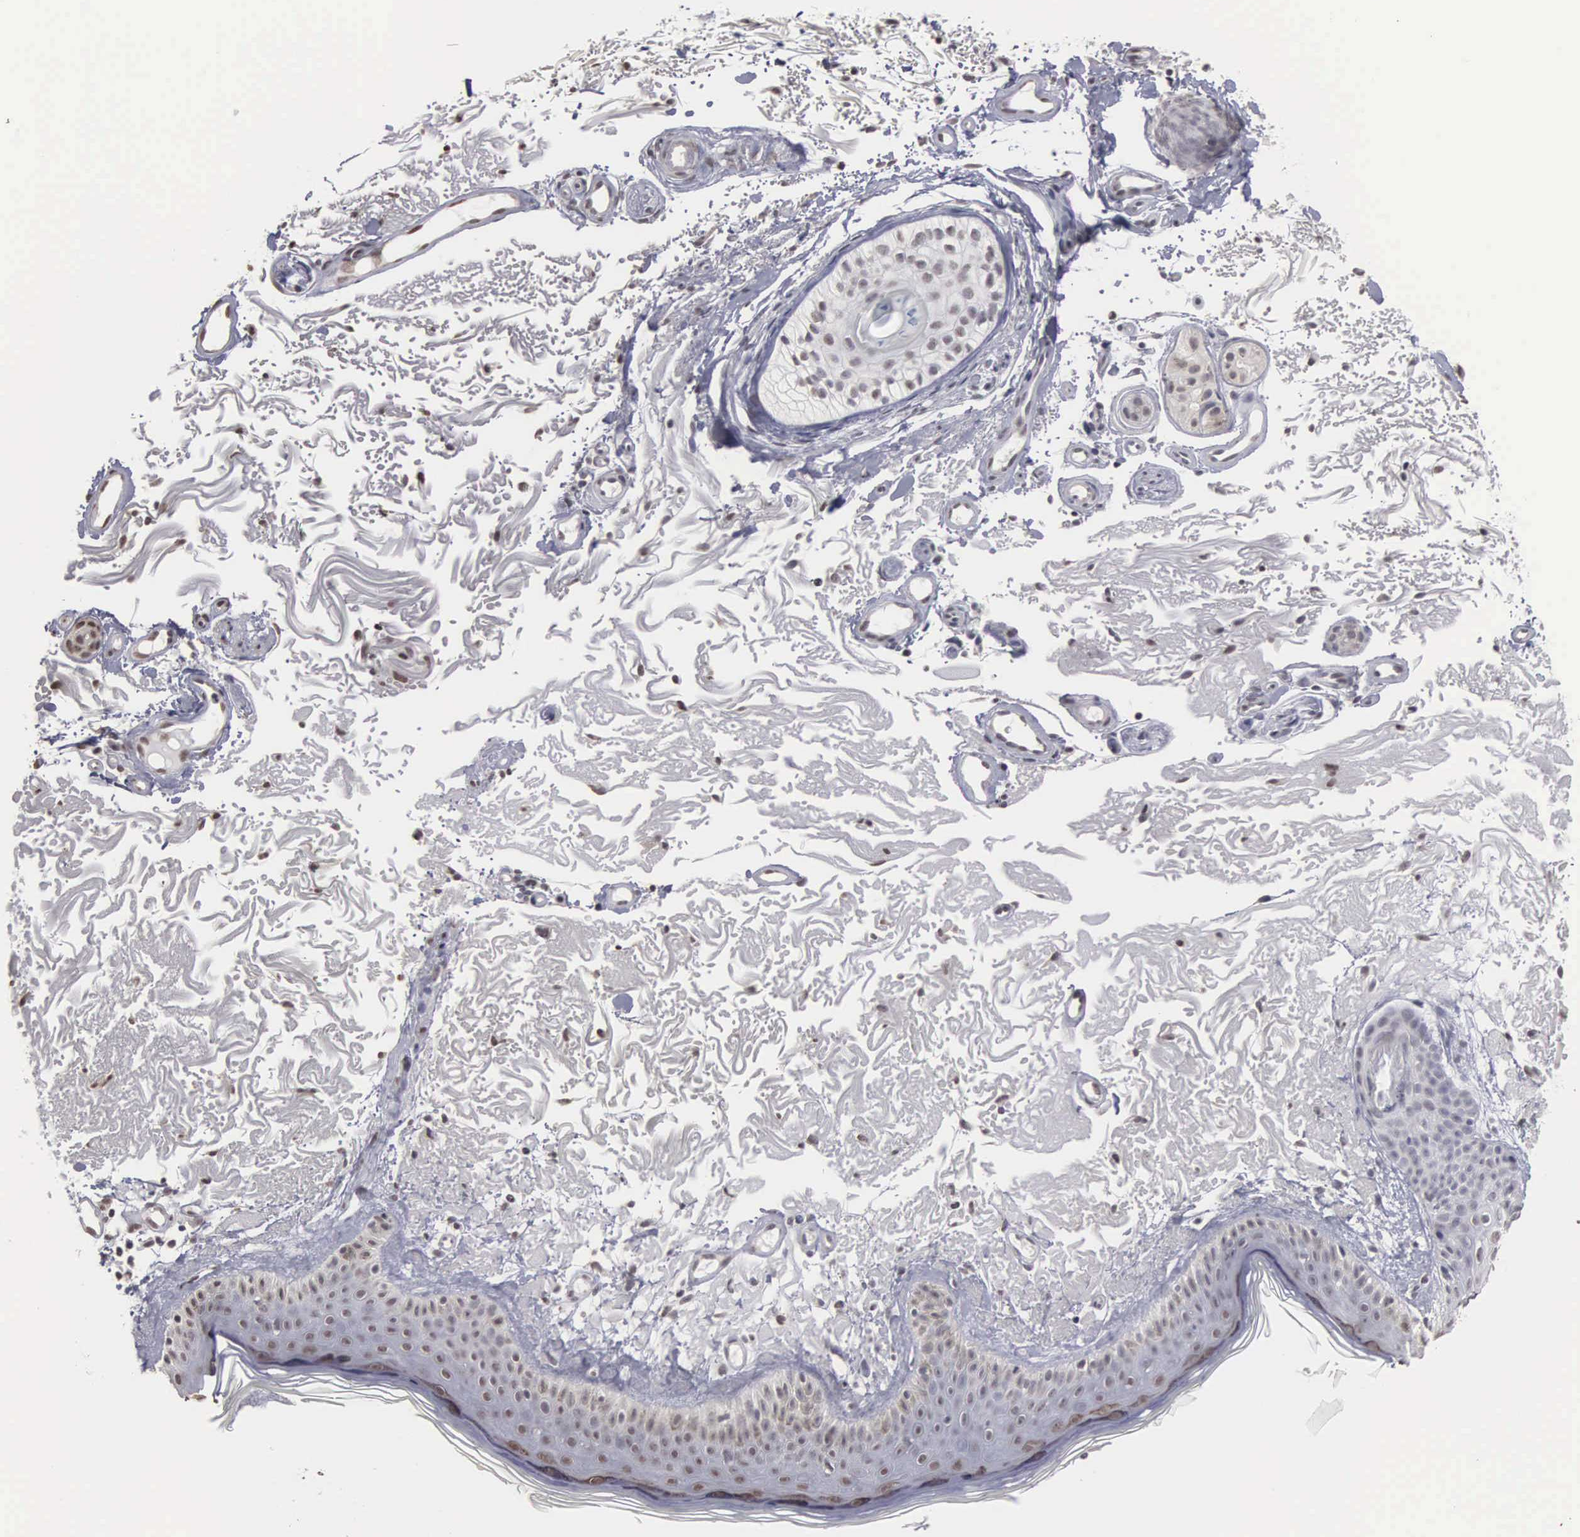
{"staining": {"intensity": "negative", "quantity": "none", "location": "none"}, "tissue": "skin", "cell_type": "Fibroblasts", "image_type": "normal", "snomed": [{"axis": "morphology", "description": "Normal tissue, NOS"}, {"axis": "topography", "description": "Skin"}], "caption": "An IHC histopathology image of unremarkable skin is shown. There is no staining in fibroblasts of skin. (DAB IHC with hematoxylin counter stain).", "gene": "UPB1", "patient": {"sex": "female", "age": 90}}